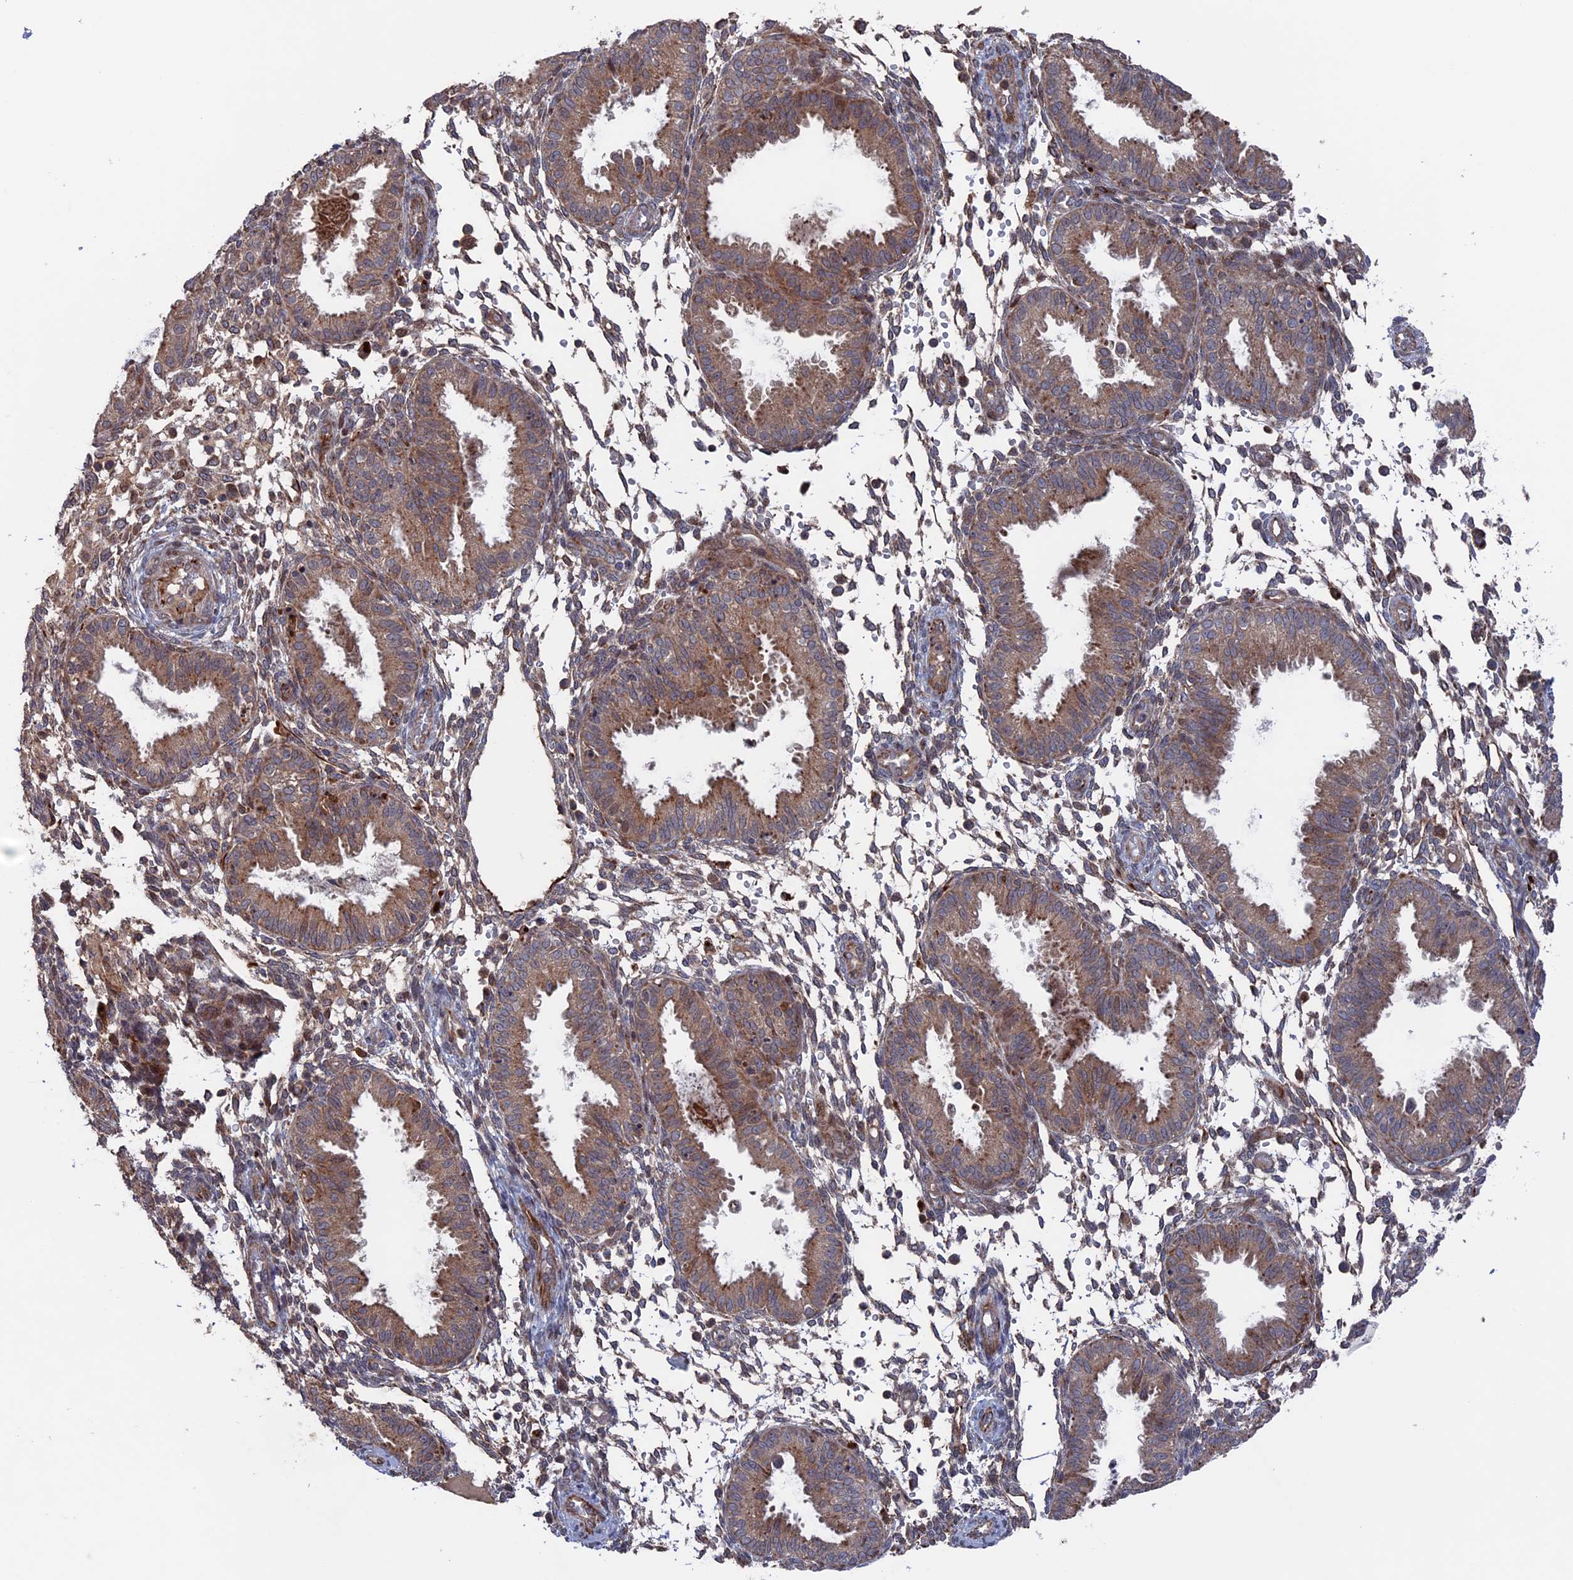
{"staining": {"intensity": "weak", "quantity": "<25%", "location": "cytoplasmic/membranous"}, "tissue": "endometrium", "cell_type": "Cells in endometrial stroma", "image_type": "normal", "snomed": [{"axis": "morphology", "description": "Normal tissue, NOS"}, {"axis": "topography", "description": "Endometrium"}], "caption": "Image shows no protein expression in cells in endometrial stroma of benign endometrium.", "gene": "PLA2G15", "patient": {"sex": "female", "age": 33}}